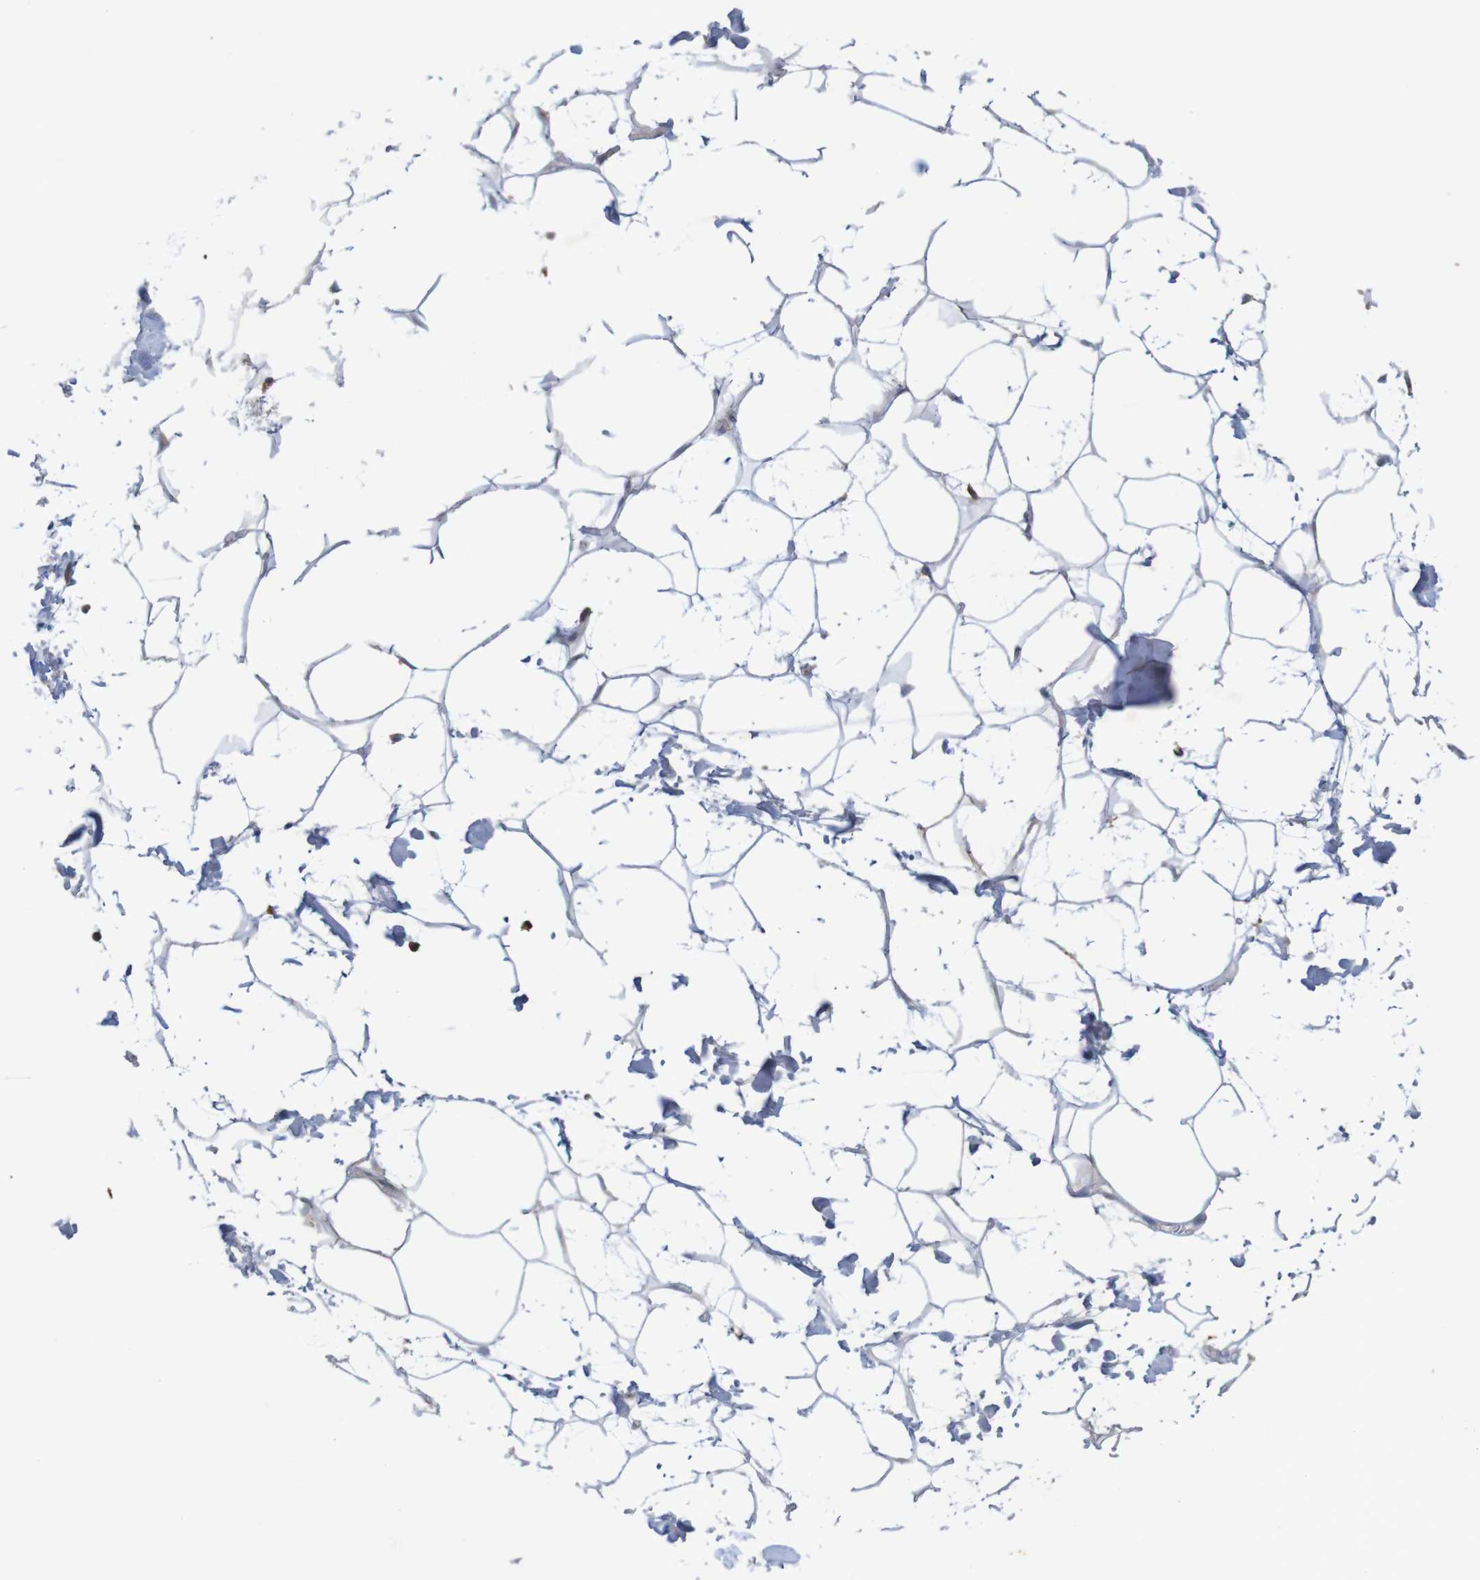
{"staining": {"intensity": "negative", "quantity": "none", "location": "none"}, "tissue": "adipose tissue", "cell_type": "Adipocytes", "image_type": "normal", "snomed": [{"axis": "morphology", "description": "Normal tissue, NOS"}, {"axis": "topography", "description": "Soft tissue"}], "caption": "Protein analysis of benign adipose tissue demonstrates no significant staining in adipocytes.", "gene": "NAV2", "patient": {"sex": "male", "age": 72}}